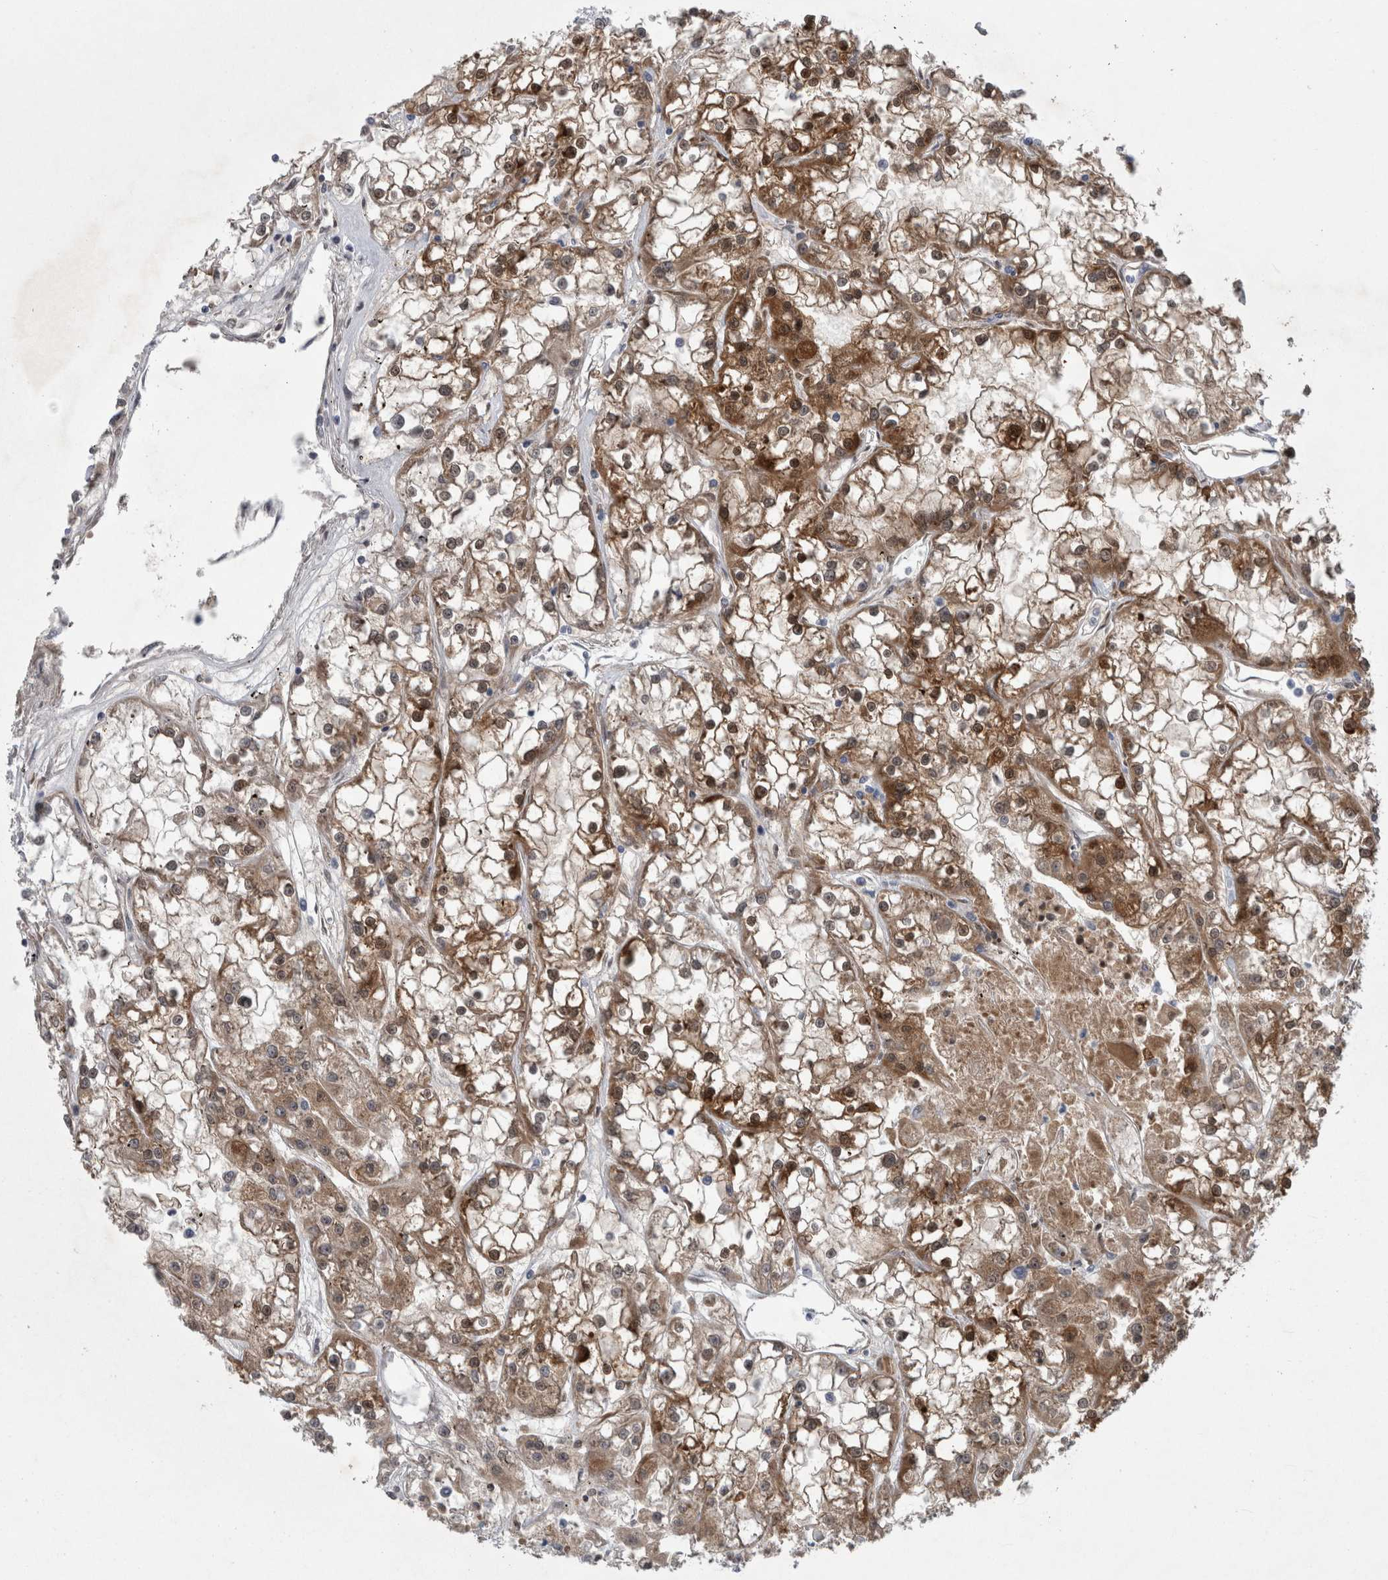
{"staining": {"intensity": "moderate", "quantity": "25%-75%", "location": "cytoplasmic/membranous"}, "tissue": "renal cancer", "cell_type": "Tumor cells", "image_type": "cancer", "snomed": [{"axis": "morphology", "description": "Adenocarcinoma, NOS"}, {"axis": "topography", "description": "Kidney"}], "caption": "This is an image of immunohistochemistry staining of renal adenocarcinoma, which shows moderate positivity in the cytoplasmic/membranous of tumor cells.", "gene": "FAM83H", "patient": {"sex": "female", "age": 52}}